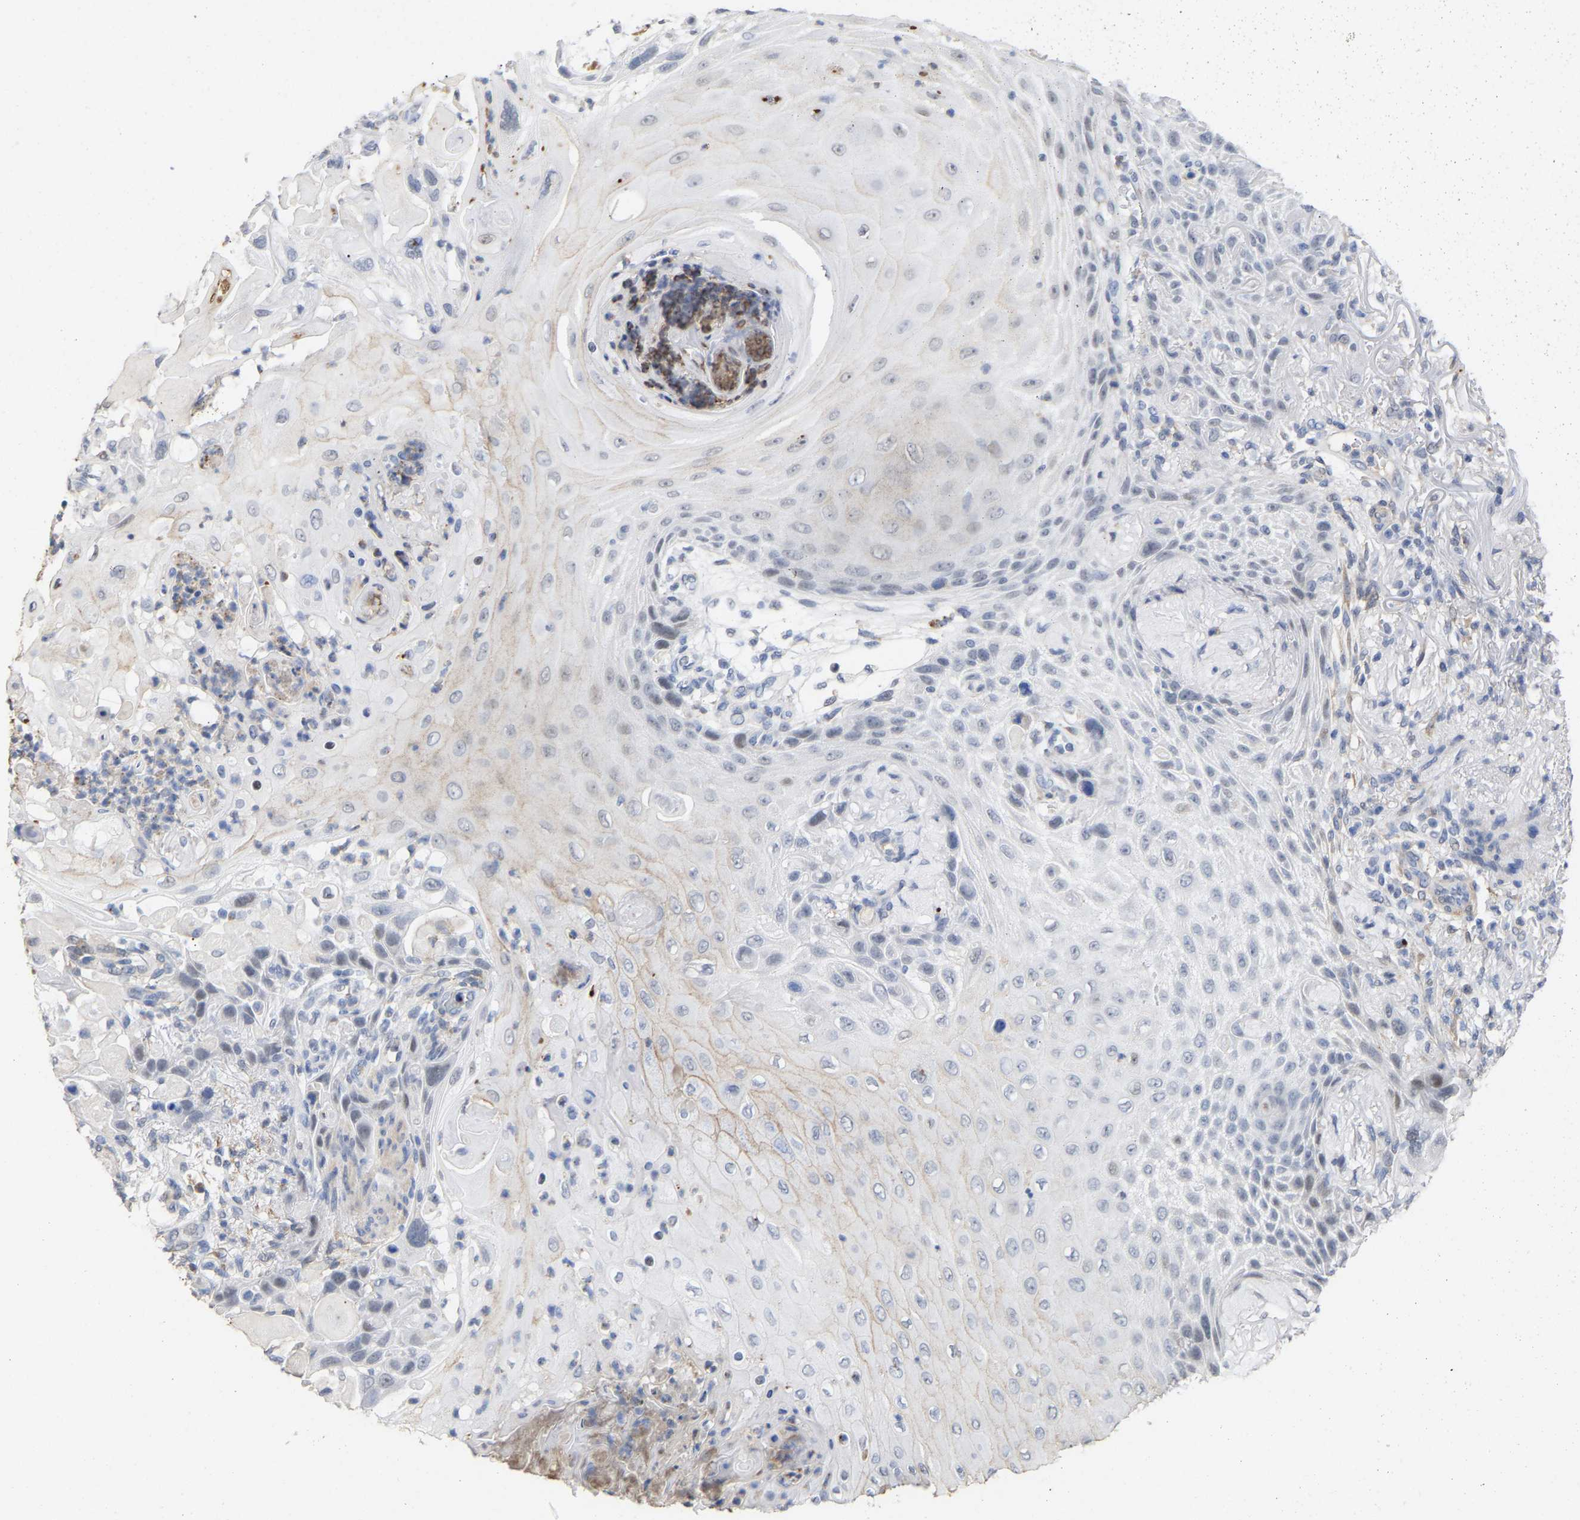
{"staining": {"intensity": "negative", "quantity": "none", "location": "none"}, "tissue": "skin cancer", "cell_type": "Tumor cells", "image_type": "cancer", "snomed": [{"axis": "morphology", "description": "Squamous cell carcinoma, NOS"}, {"axis": "topography", "description": "Skin"}], "caption": "The image reveals no significant expression in tumor cells of skin cancer.", "gene": "AMPH", "patient": {"sex": "female", "age": 77}}